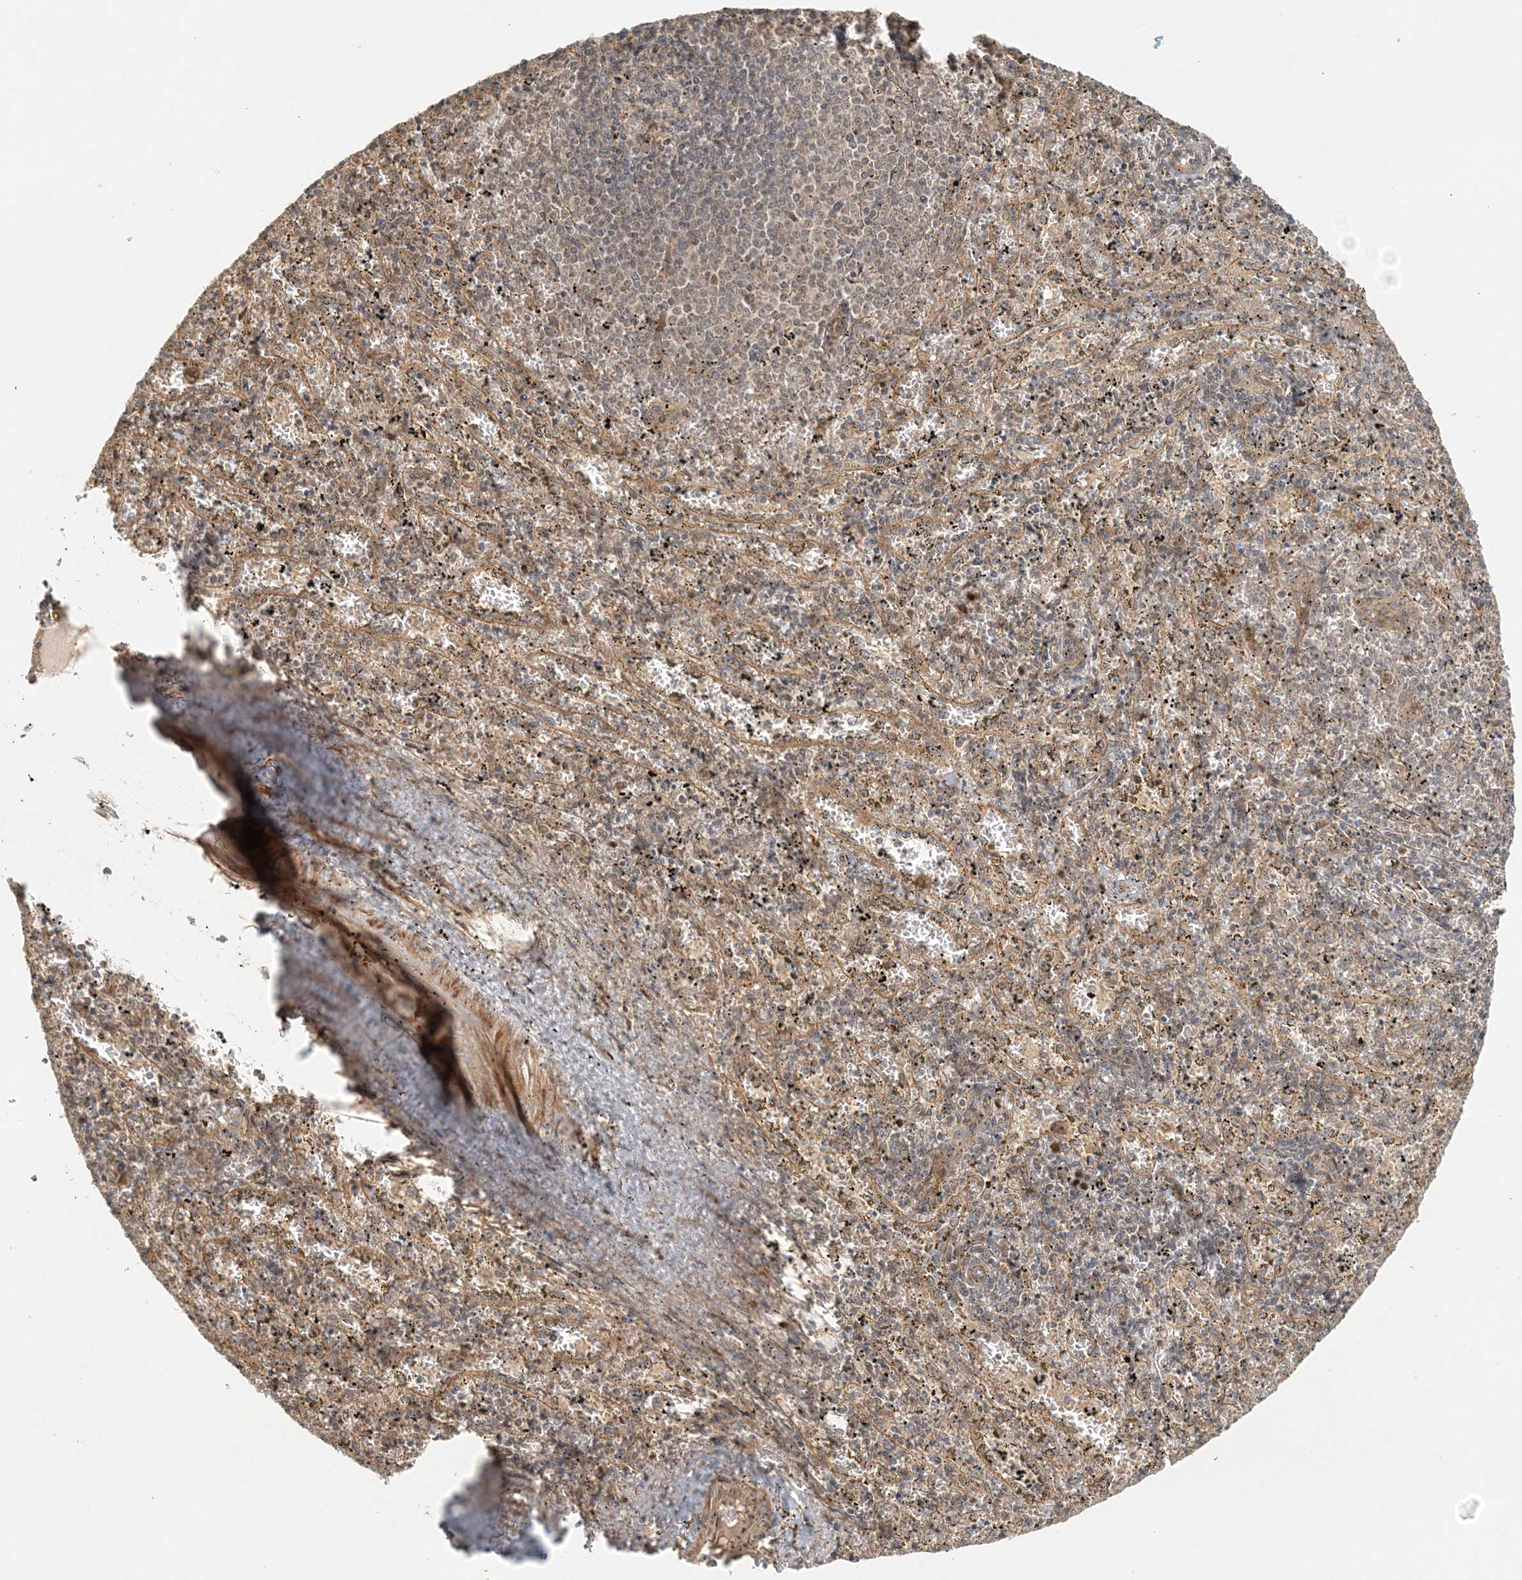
{"staining": {"intensity": "moderate", "quantity": "25%-75%", "location": "cytoplasmic/membranous"}, "tissue": "spleen", "cell_type": "Cells in red pulp", "image_type": "normal", "snomed": [{"axis": "morphology", "description": "Normal tissue, NOS"}, {"axis": "topography", "description": "Spleen"}], "caption": "Brown immunohistochemical staining in benign spleen shows moderate cytoplasmic/membranous expression in about 25%-75% of cells in red pulp. The staining was performed using DAB to visualize the protein expression in brown, while the nuclei were stained in blue with hematoxylin (Magnification: 20x).", "gene": "KIAA0232", "patient": {"sex": "male", "age": 11}}